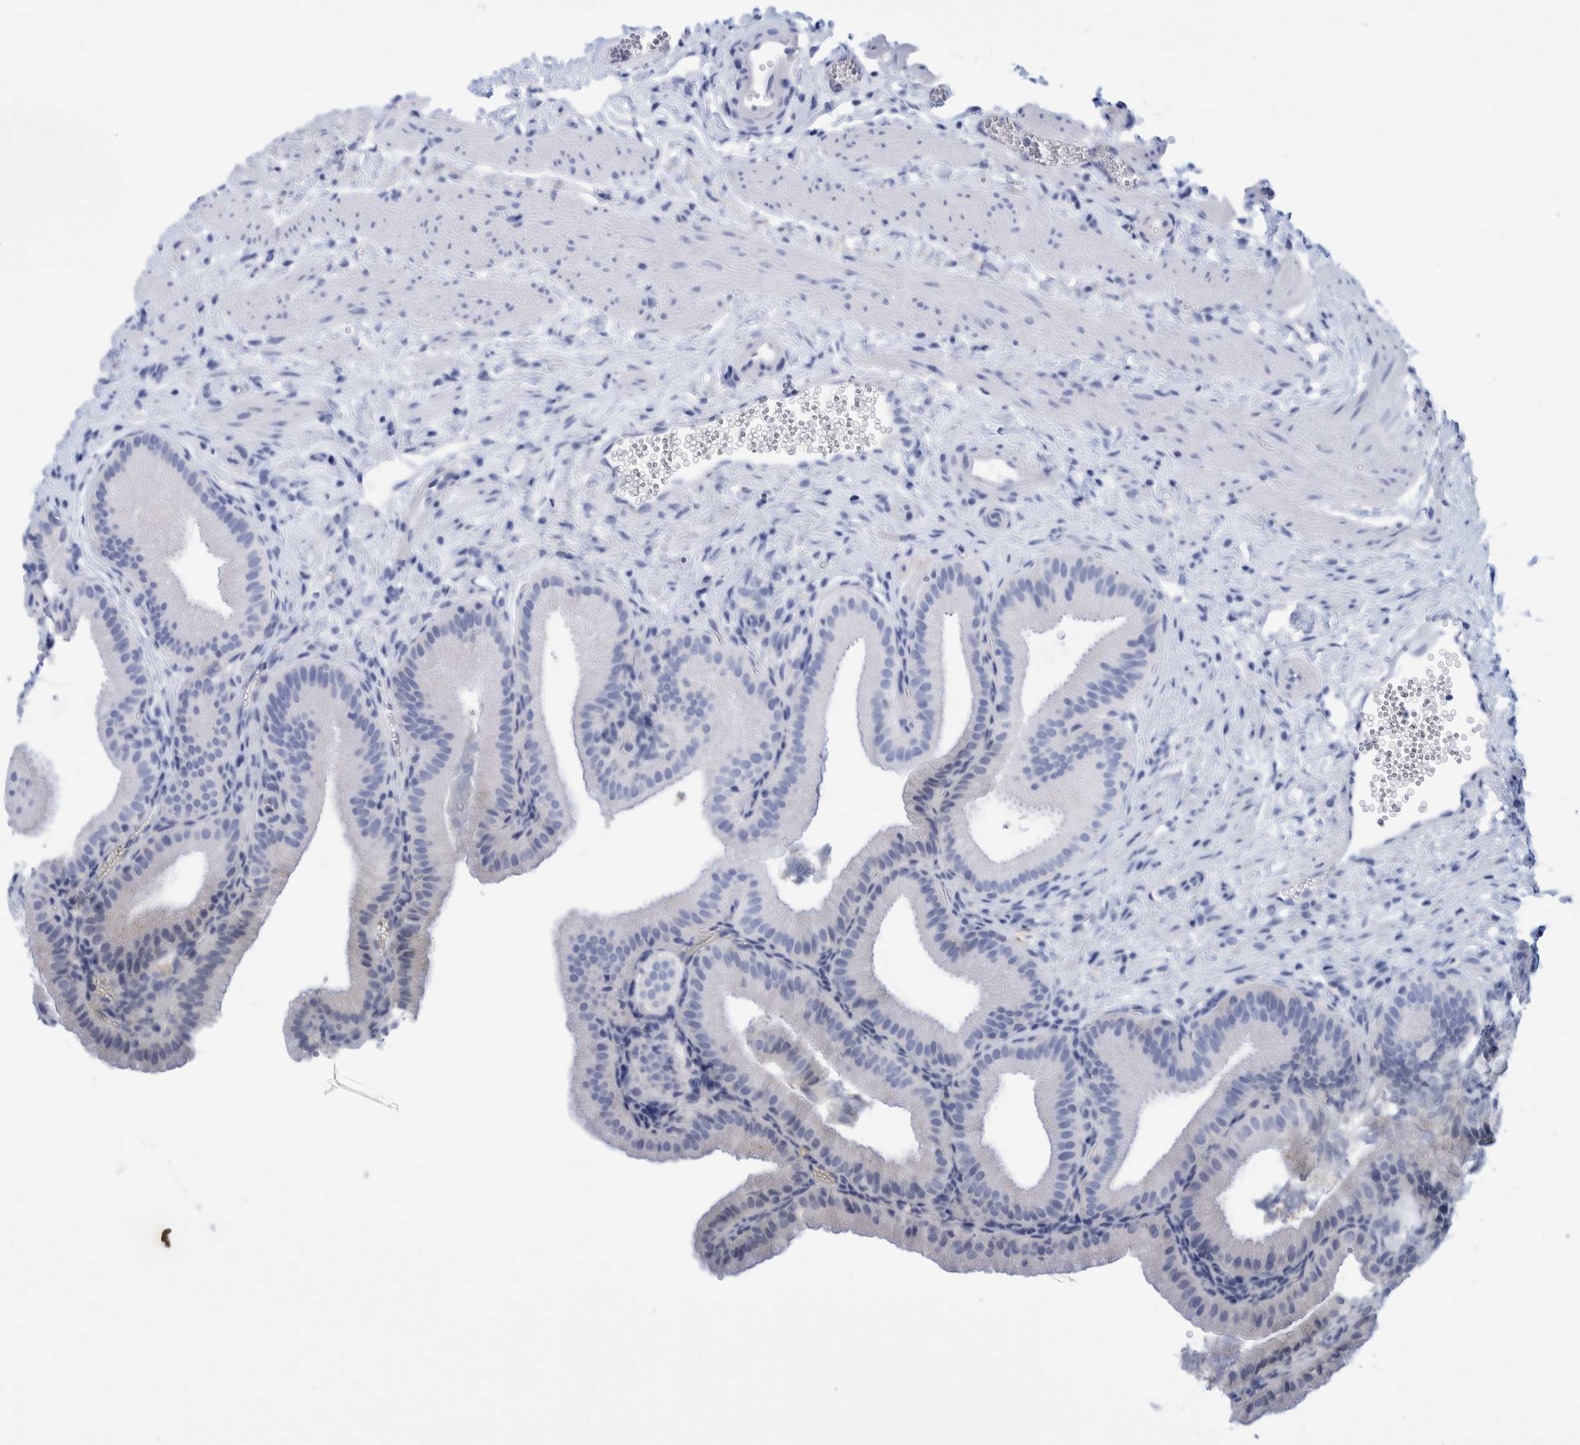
{"staining": {"intensity": "negative", "quantity": "none", "location": "none"}, "tissue": "gallbladder", "cell_type": "Glandular cells", "image_type": "normal", "snomed": [{"axis": "morphology", "description": "Normal tissue, NOS"}, {"axis": "topography", "description": "Gallbladder"}], "caption": "IHC image of normal gallbladder: human gallbladder stained with DAB (3,3'-diaminobenzidine) reveals no significant protein positivity in glandular cells.", "gene": "PERP", "patient": {"sex": "male", "age": 38}}